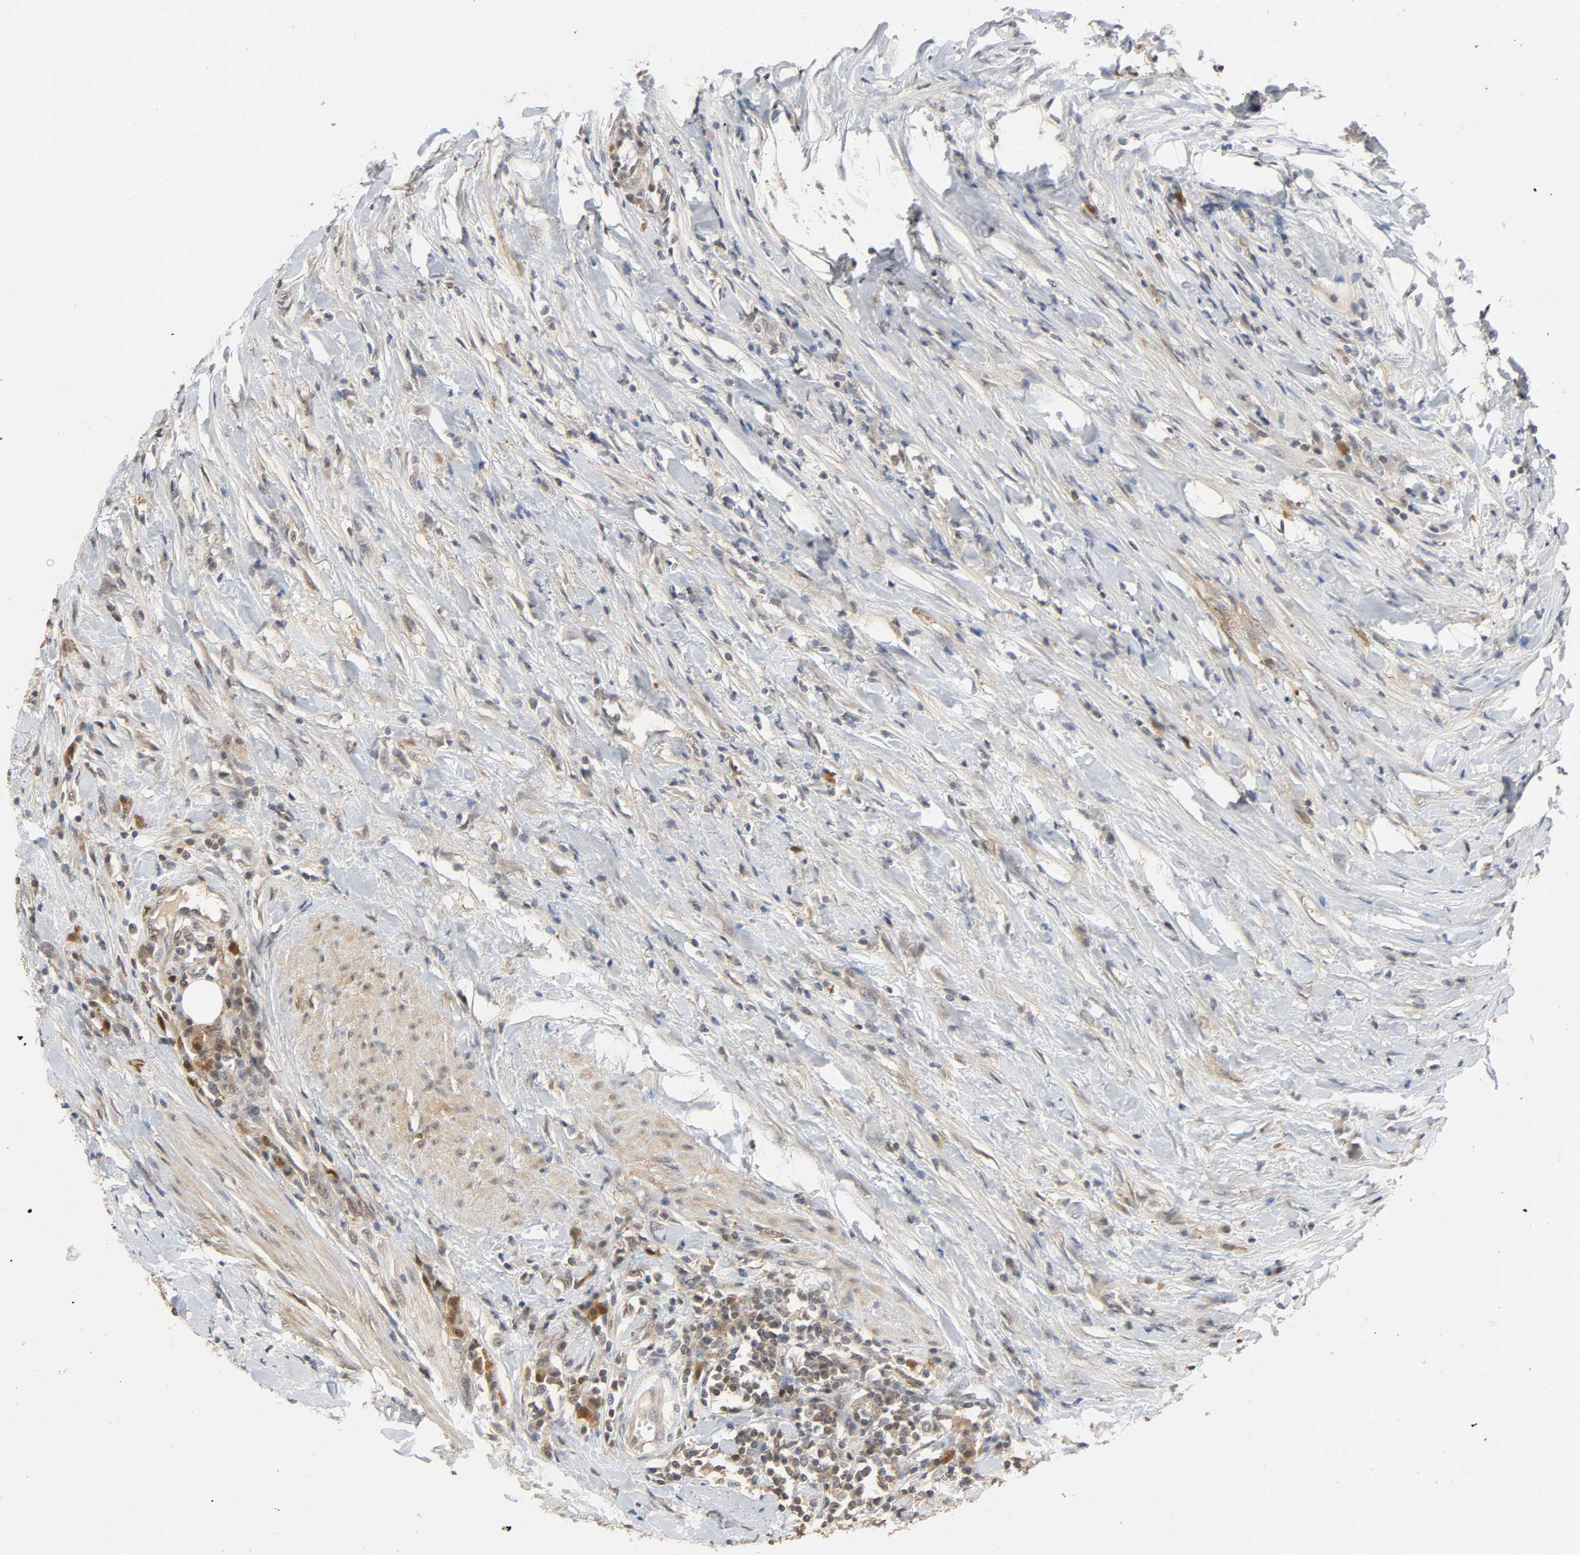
{"staining": {"intensity": "moderate", "quantity": ">75%", "location": "cytoplasmic/membranous,nuclear"}, "tissue": "urothelial cancer", "cell_type": "Tumor cells", "image_type": "cancer", "snomed": [{"axis": "morphology", "description": "Urothelial carcinoma, High grade"}, {"axis": "topography", "description": "Urinary bladder"}], "caption": "This photomicrograph demonstrates immunohistochemistry staining of urothelial cancer, with medium moderate cytoplasmic/membranous and nuclear expression in approximately >75% of tumor cells.", "gene": "MIF", "patient": {"sex": "male", "age": 61}}